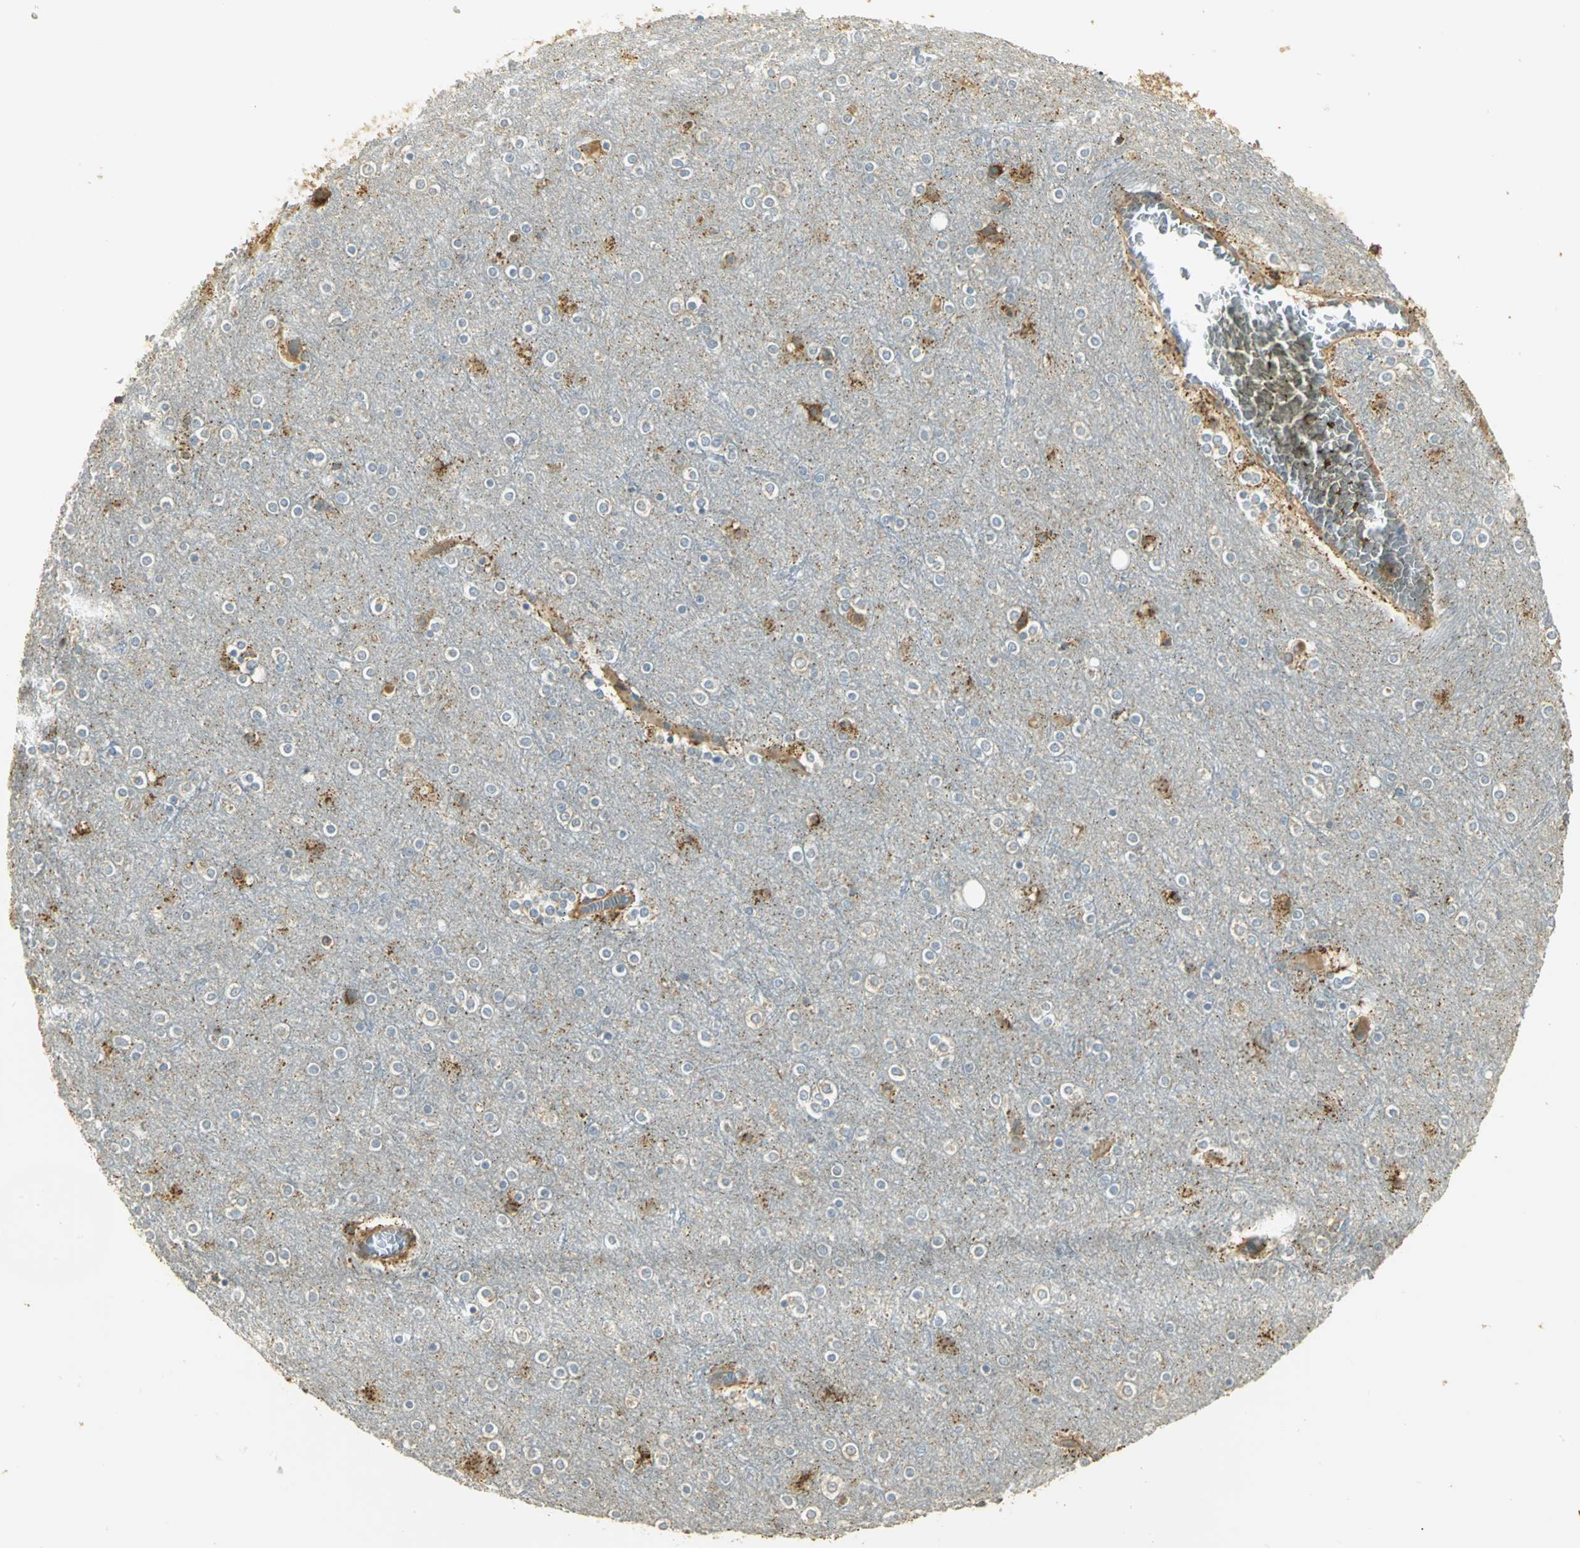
{"staining": {"intensity": "weak", "quantity": ">75%", "location": "cytoplasmic/membranous"}, "tissue": "cerebral cortex", "cell_type": "Endothelial cells", "image_type": "normal", "snomed": [{"axis": "morphology", "description": "Normal tissue, NOS"}, {"axis": "topography", "description": "Cerebral cortex"}], "caption": "Endothelial cells demonstrate low levels of weak cytoplasmic/membranous expression in approximately >75% of cells in unremarkable human cerebral cortex.", "gene": "RARS1", "patient": {"sex": "female", "age": 54}}